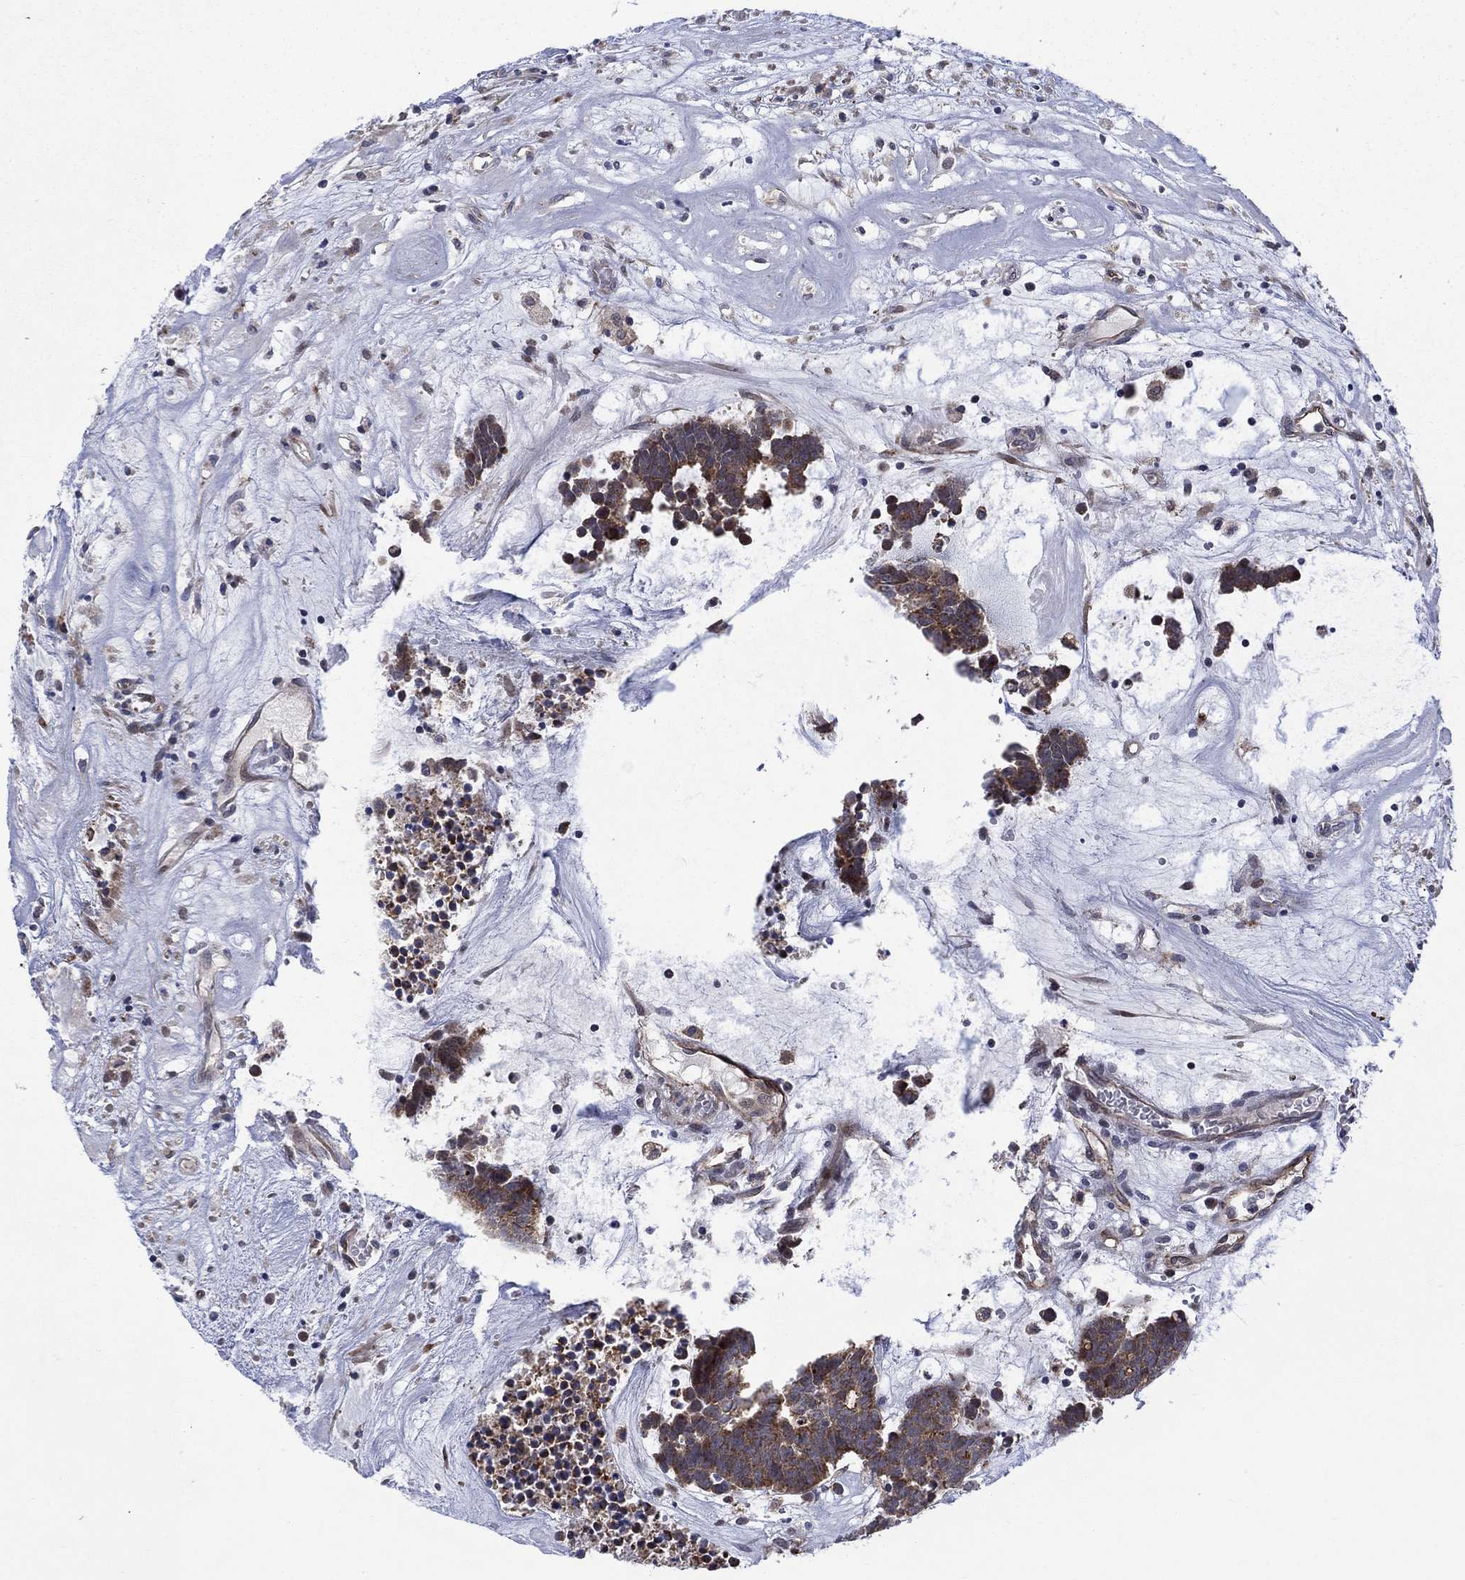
{"staining": {"intensity": "strong", "quantity": "<25%", "location": "cytoplasmic/membranous"}, "tissue": "head and neck cancer", "cell_type": "Tumor cells", "image_type": "cancer", "snomed": [{"axis": "morphology", "description": "Adenocarcinoma, NOS"}, {"axis": "topography", "description": "Head-Neck"}], "caption": "There is medium levels of strong cytoplasmic/membranous positivity in tumor cells of head and neck cancer, as demonstrated by immunohistochemical staining (brown color).", "gene": "SLC35F2", "patient": {"sex": "female", "age": 81}}